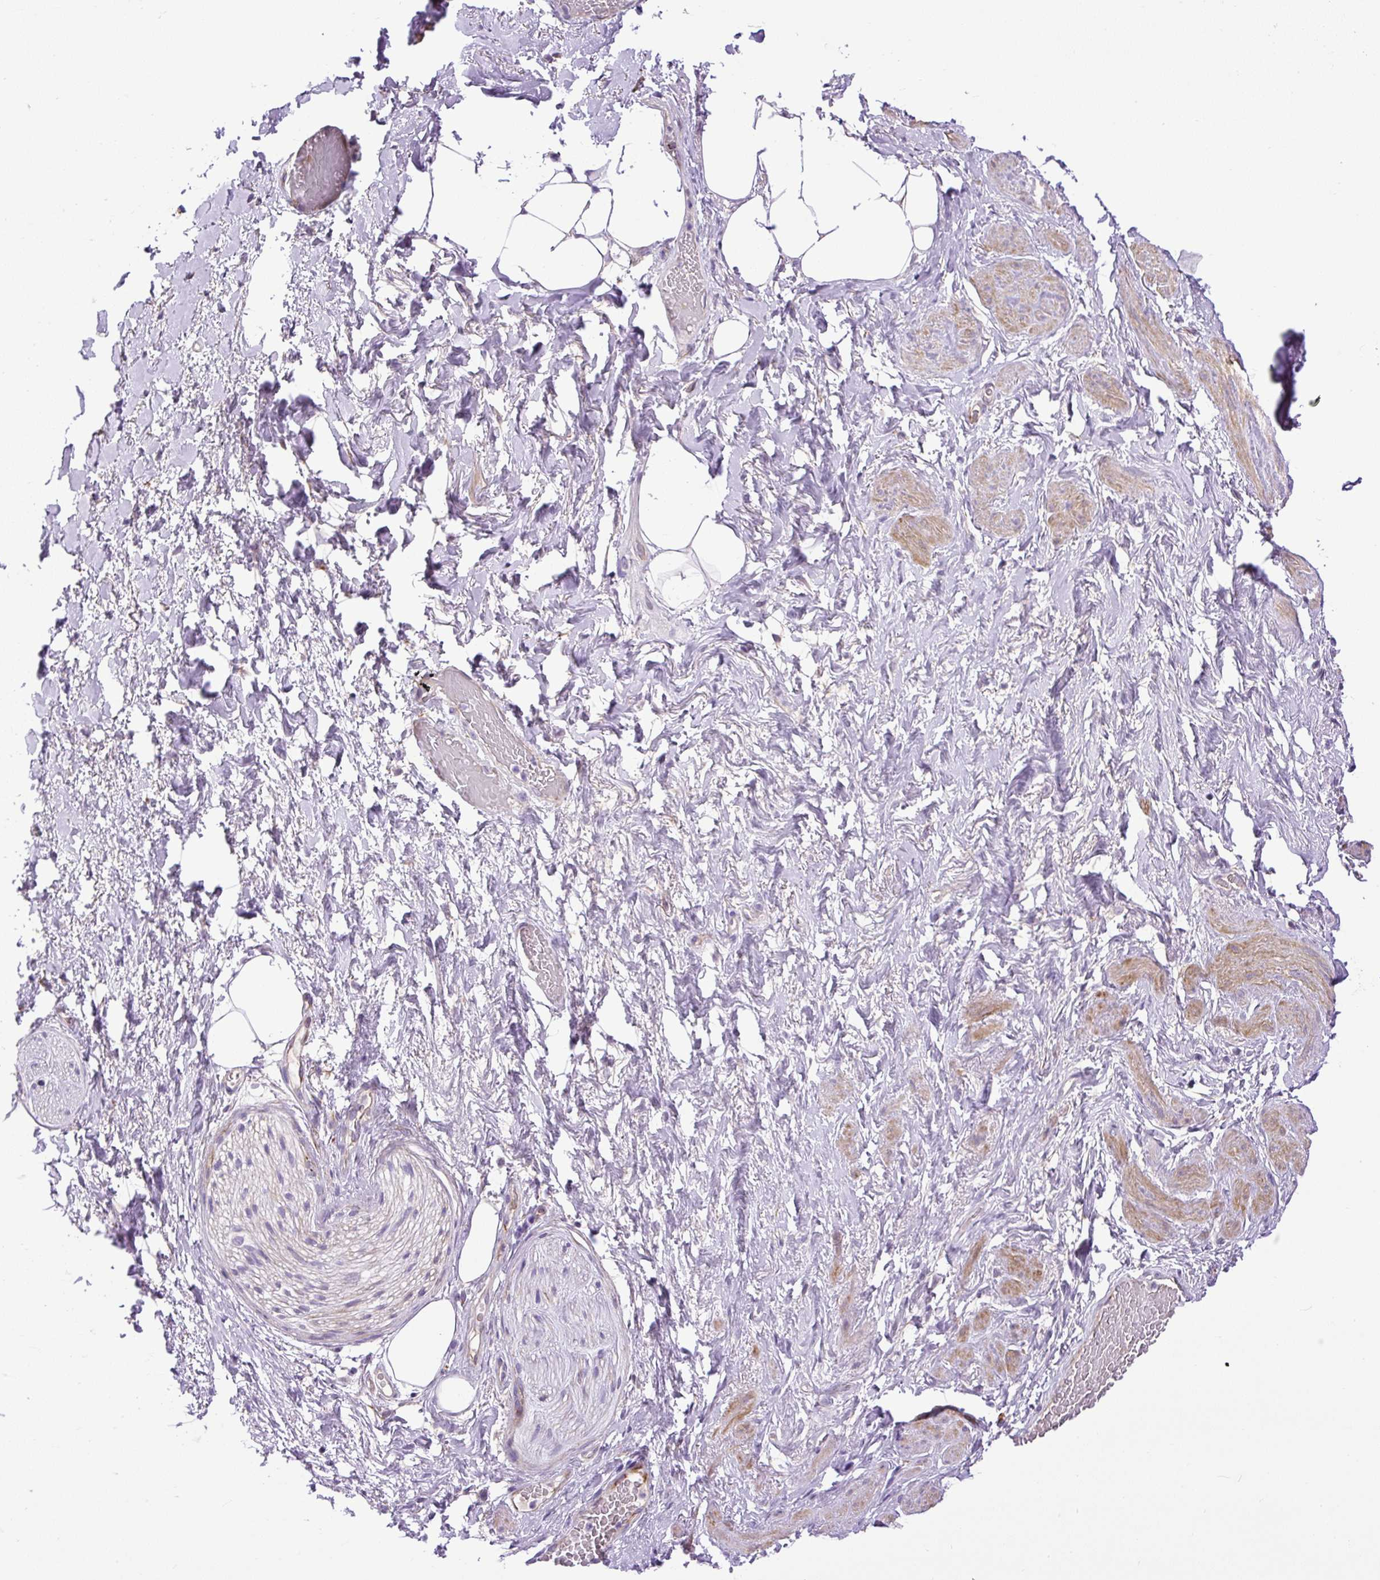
{"staining": {"intensity": "negative", "quantity": "none", "location": "none"}, "tissue": "adipose tissue", "cell_type": "Adipocytes", "image_type": "normal", "snomed": [{"axis": "morphology", "description": "Normal tissue, NOS"}, {"axis": "topography", "description": "Vagina"}, {"axis": "topography", "description": "Peripheral nerve tissue"}], "caption": "The immunohistochemistry image has no significant expression in adipocytes of adipose tissue. Brightfield microscopy of immunohistochemistry stained with DAB (brown) and hematoxylin (blue), captured at high magnification.", "gene": "VWA7", "patient": {"sex": "female", "age": 71}}